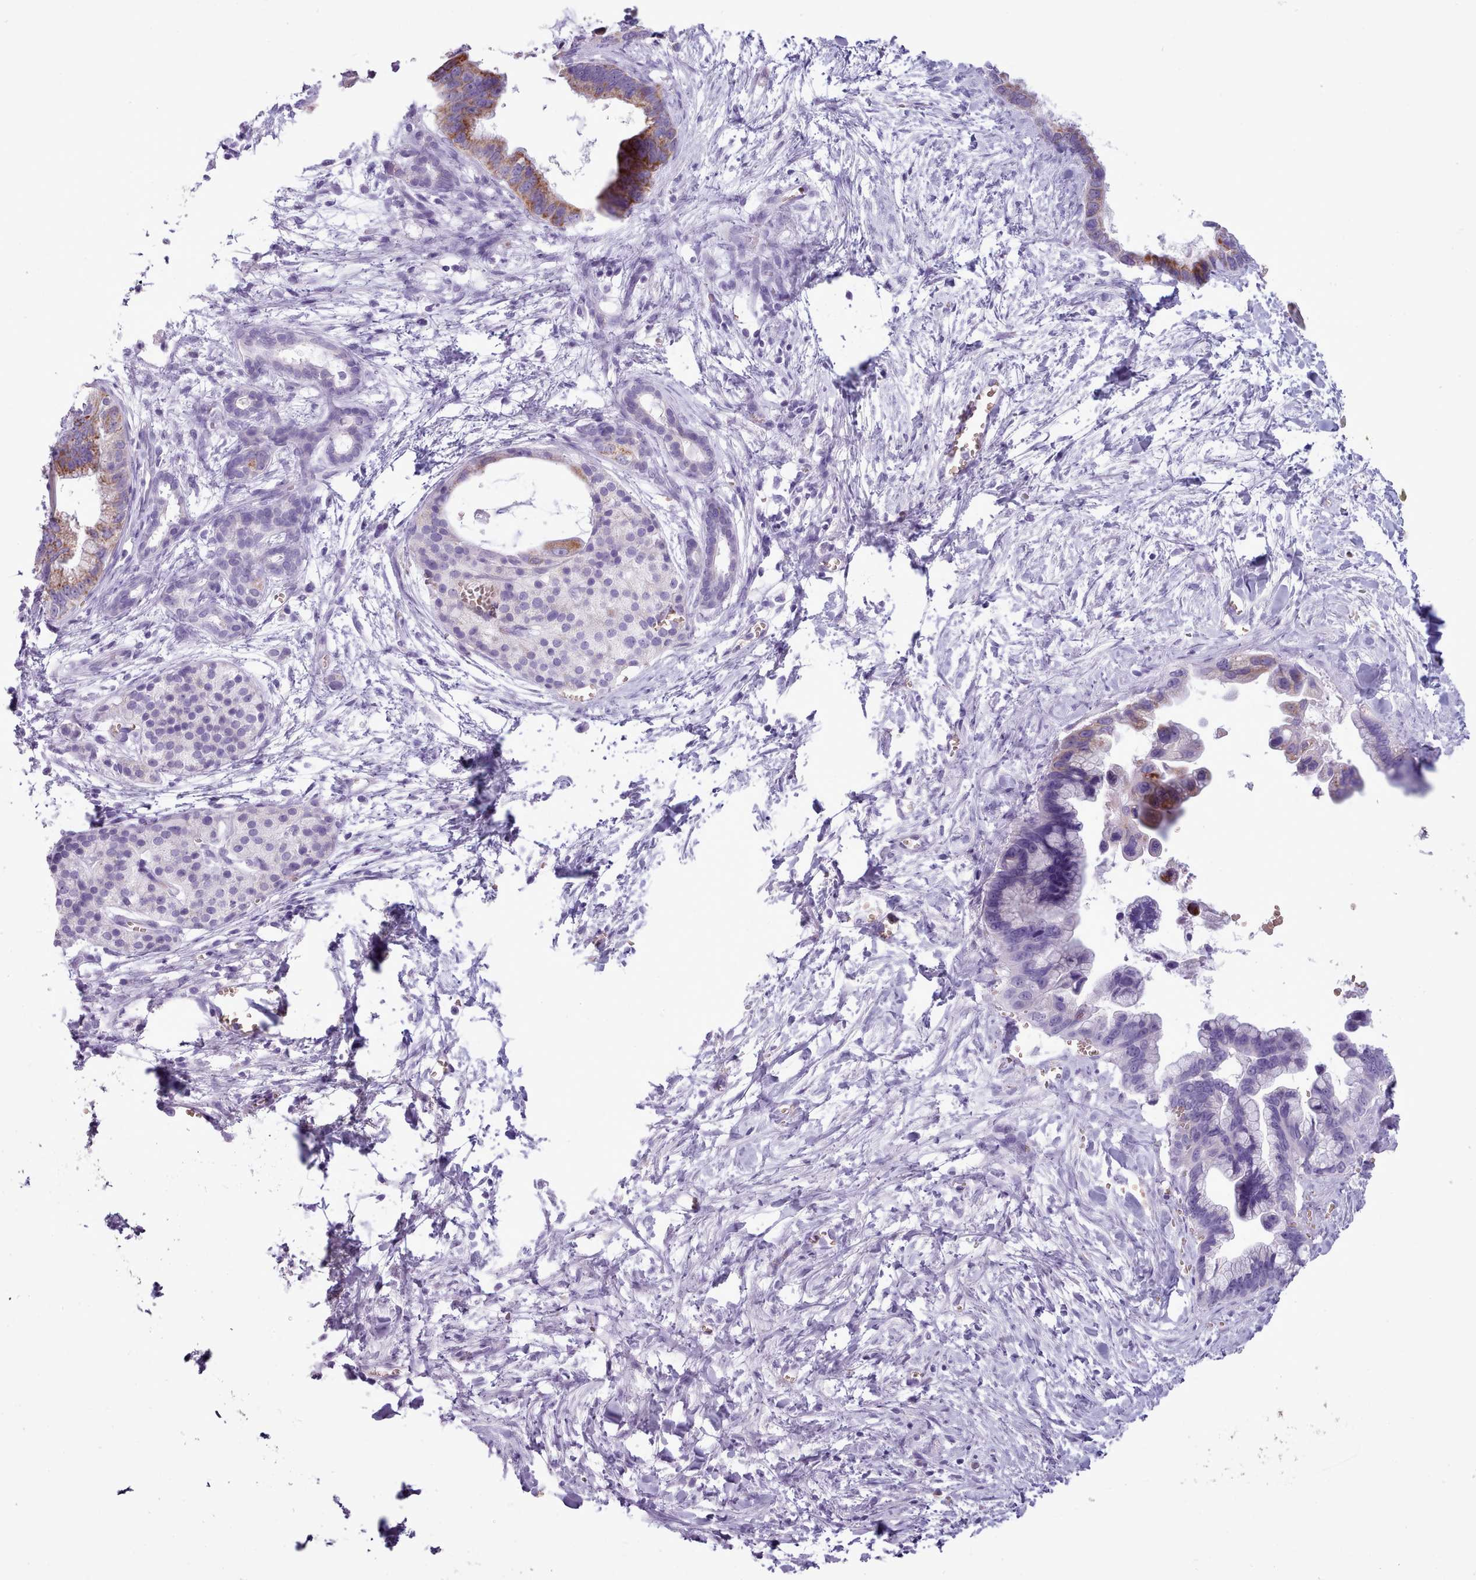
{"staining": {"intensity": "strong", "quantity": "25%-75%", "location": "cytoplasmic/membranous"}, "tissue": "pancreatic cancer", "cell_type": "Tumor cells", "image_type": "cancer", "snomed": [{"axis": "morphology", "description": "Adenocarcinoma, NOS"}, {"axis": "topography", "description": "Pancreas"}], "caption": "The photomicrograph demonstrates staining of pancreatic cancer, revealing strong cytoplasmic/membranous protein expression (brown color) within tumor cells. The protein is stained brown, and the nuclei are stained in blue (DAB IHC with brightfield microscopy, high magnification).", "gene": "AK4", "patient": {"sex": "male", "age": 61}}